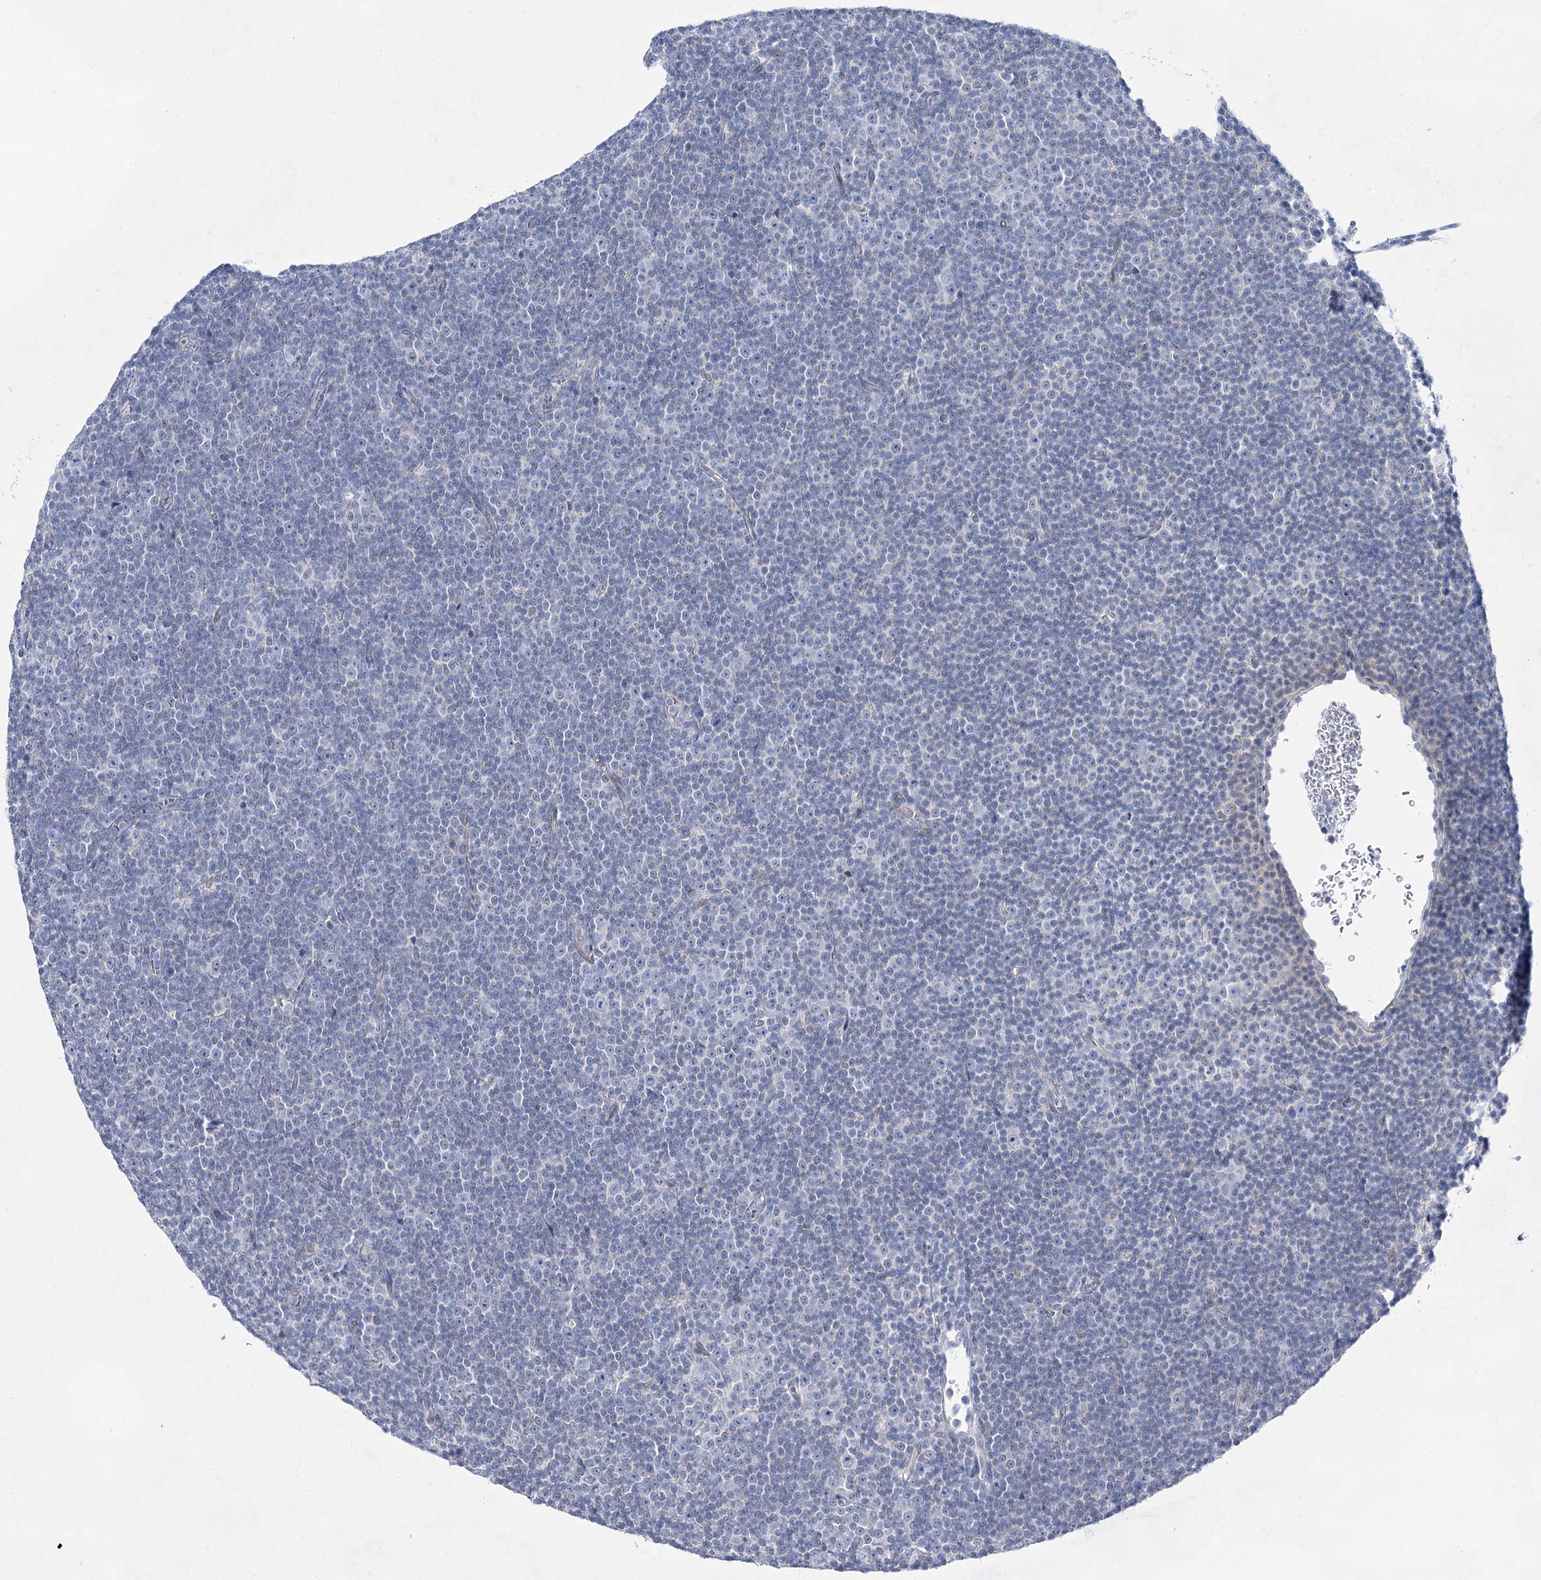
{"staining": {"intensity": "negative", "quantity": "none", "location": "none"}, "tissue": "lymphoma", "cell_type": "Tumor cells", "image_type": "cancer", "snomed": [{"axis": "morphology", "description": "Malignant lymphoma, non-Hodgkin's type, Low grade"}, {"axis": "topography", "description": "Lymph node"}], "caption": "Immunohistochemical staining of human lymphoma demonstrates no significant staining in tumor cells.", "gene": "BPHL", "patient": {"sex": "female", "age": 67}}